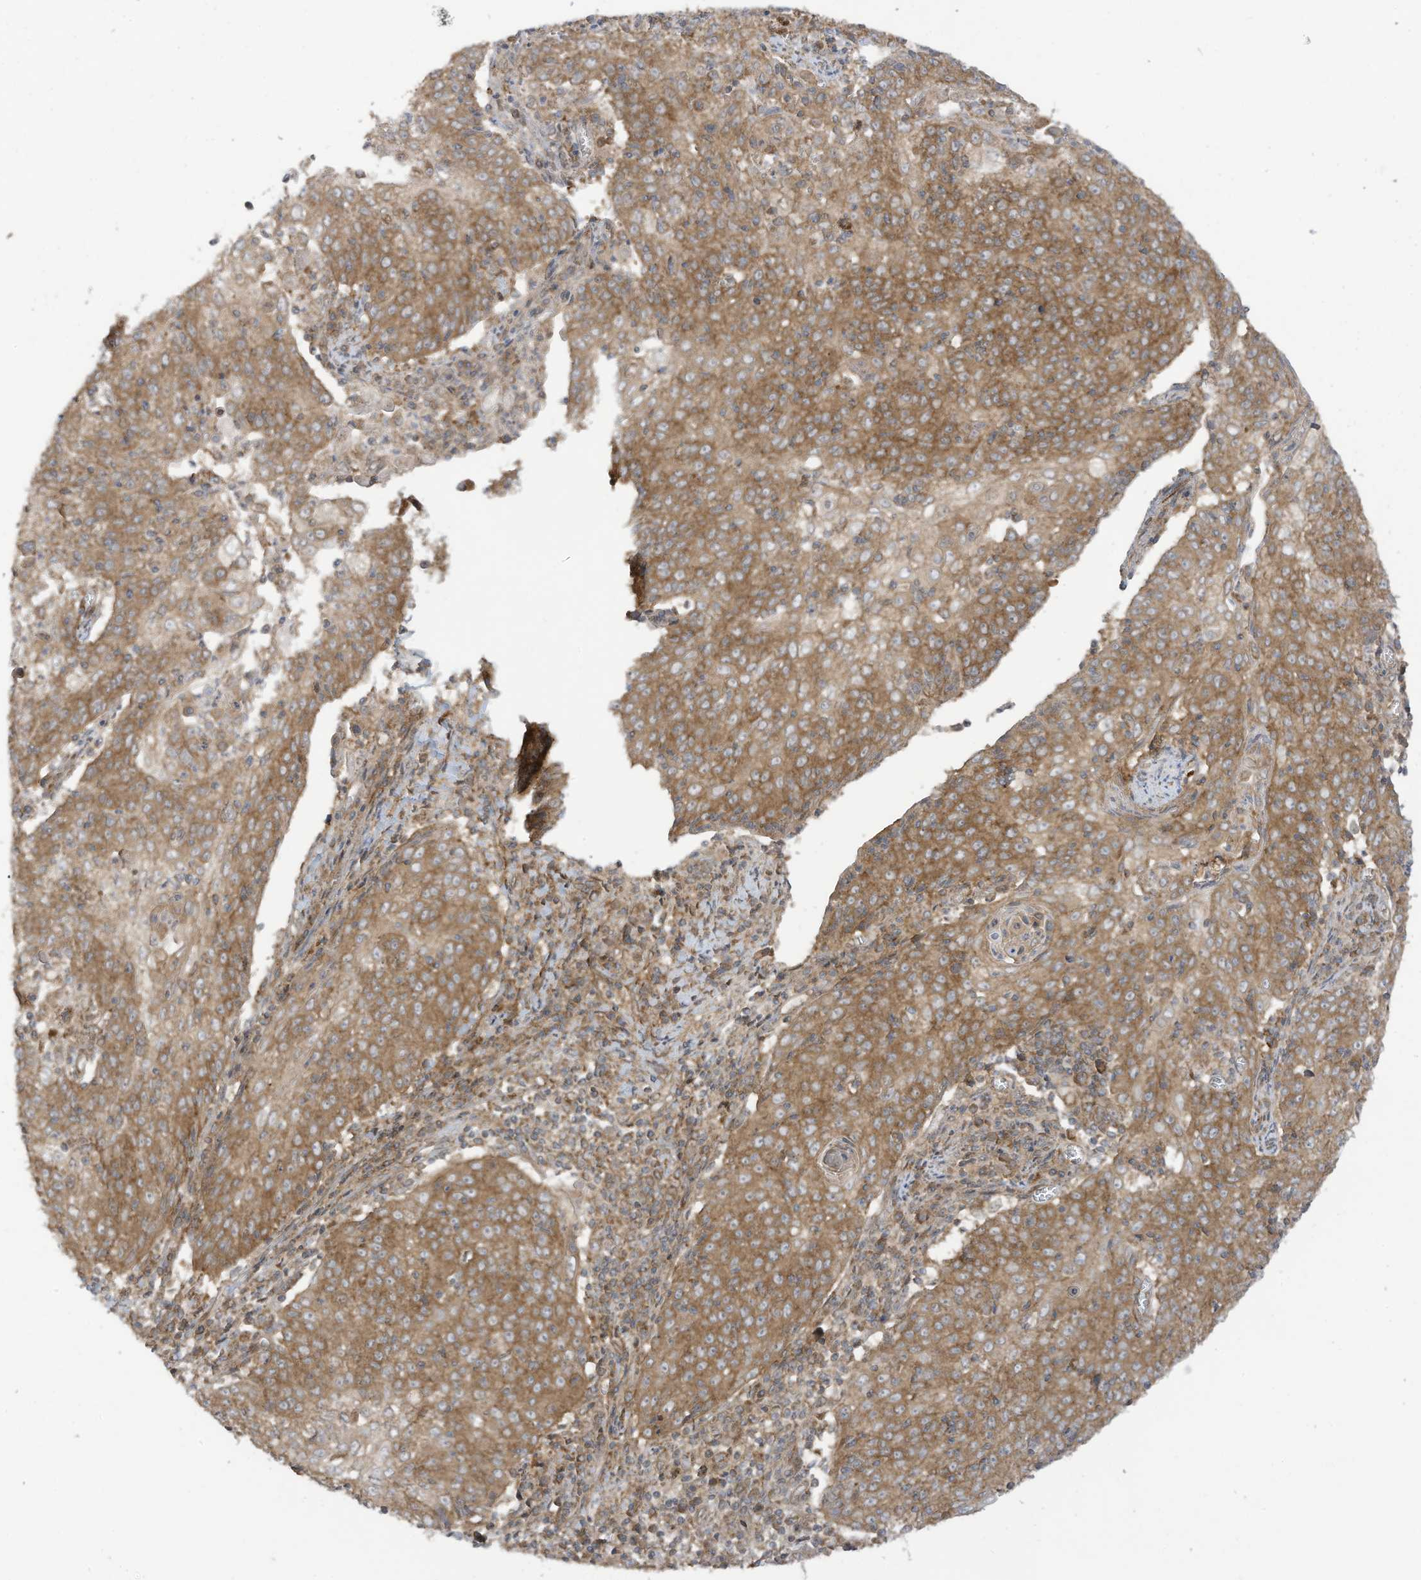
{"staining": {"intensity": "moderate", "quantity": ">75%", "location": "cytoplasmic/membranous"}, "tissue": "cervical cancer", "cell_type": "Tumor cells", "image_type": "cancer", "snomed": [{"axis": "morphology", "description": "Squamous cell carcinoma, NOS"}, {"axis": "topography", "description": "Cervix"}], "caption": "The immunohistochemical stain shows moderate cytoplasmic/membranous expression in tumor cells of cervical squamous cell carcinoma tissue. The protein of interest is stained brown, and the nuclei are stained in blue (DAB (3,3'-diaminobenzidine) IHC with brightfield microscopy, high magnification).", "gene": "REPS1", "patient": {"sex": "female", "age": 48}}